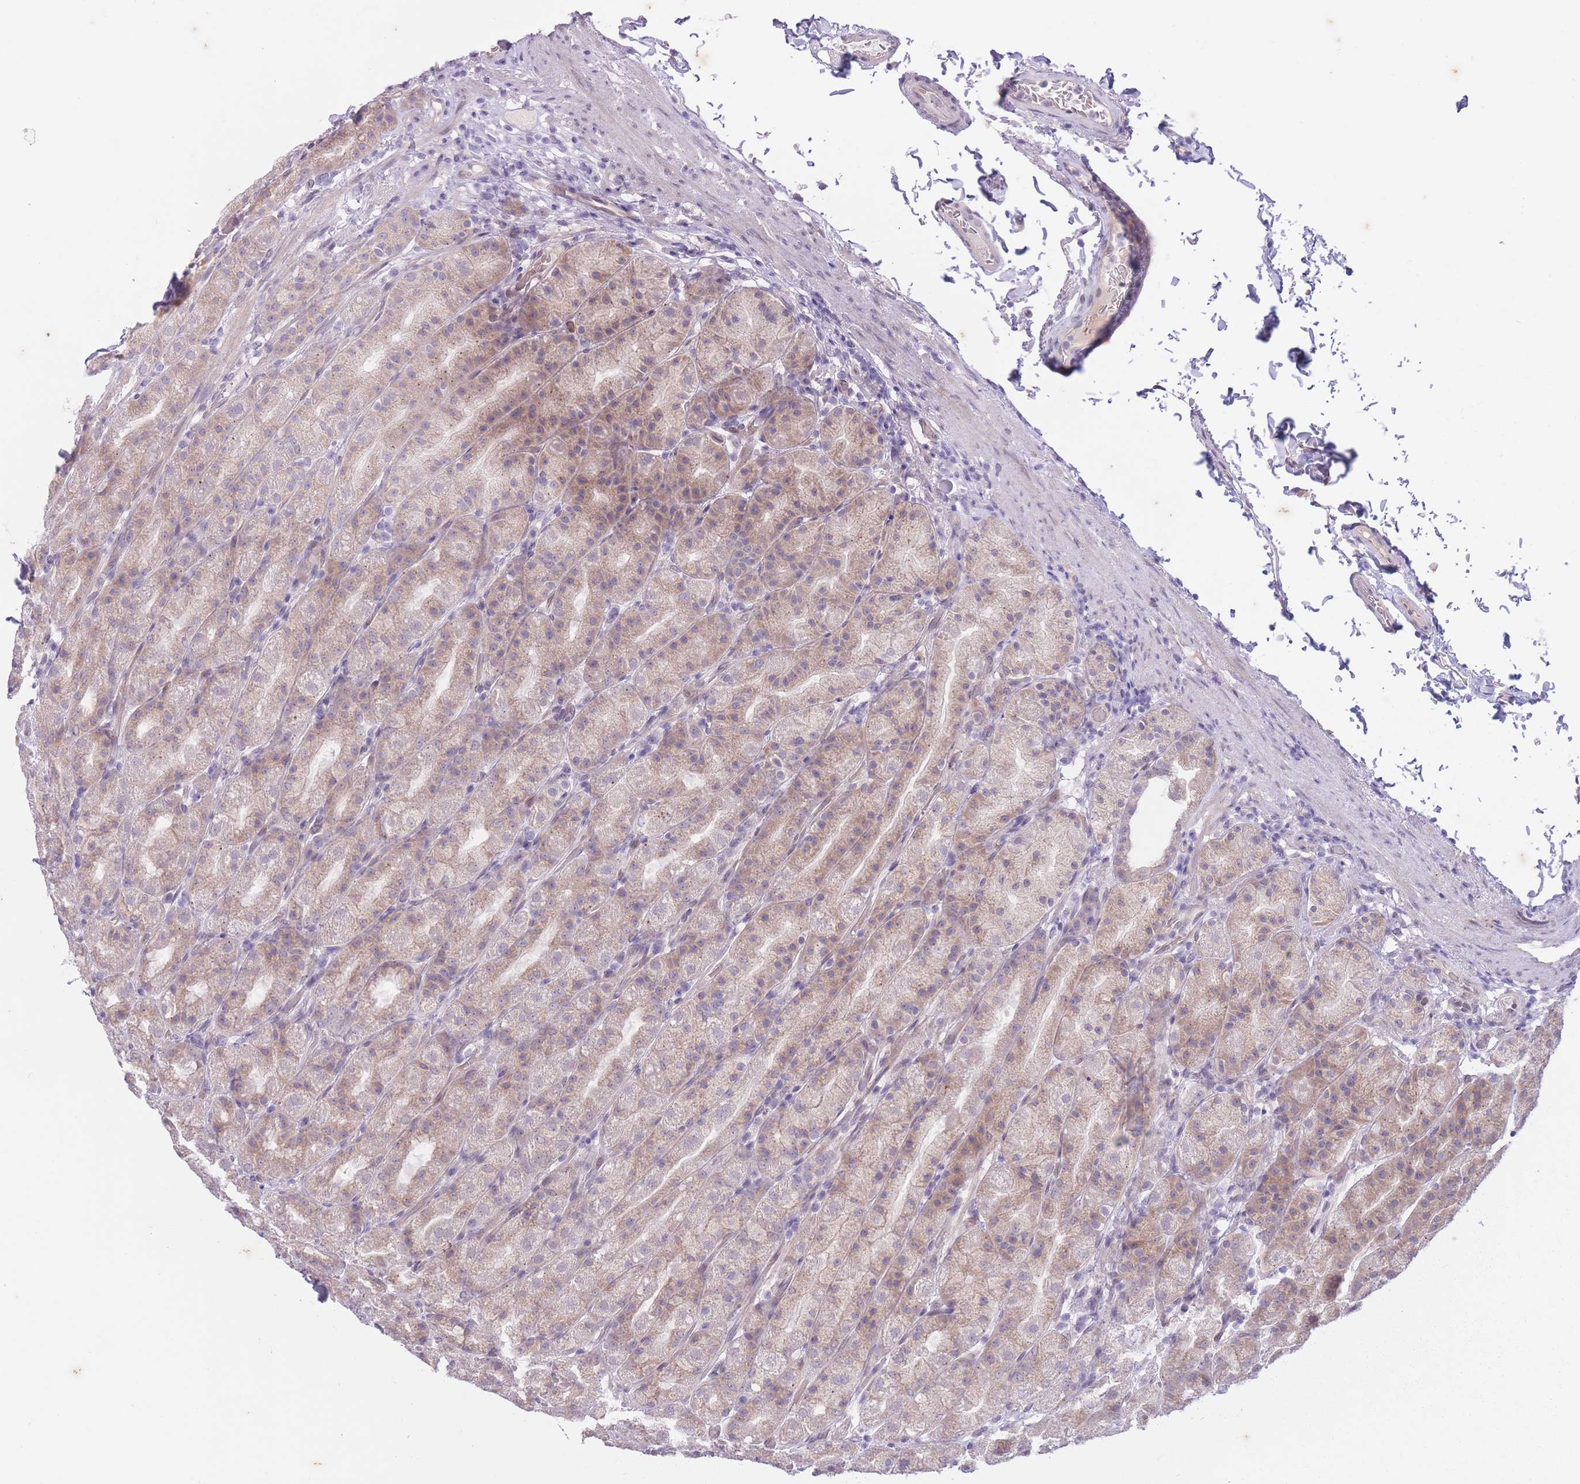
{"staining": {"intensity": "weak", "quantity": ">75%", "location": "cytoplasmic/membranous"}, "tissue": "stomach", "cell_type": "Glandular cells", "image_type": "normal", "snomed": [{"axis": "morphology", "description": "Normal tissue, NOS"}, {"axis": "topography", "description": "Stomach, upper"}, {"axis": "topography", "description": "Stomach"}], "caption": "Unremarkable stomach exhibits weak cytoplasmic/membranous expression in about >75% of glandular cells (DAB = brown stain, brightfield microscopy at high magnification)..", "gene": "ARPIN", "patient": {"sex": "male", "age": 68}}